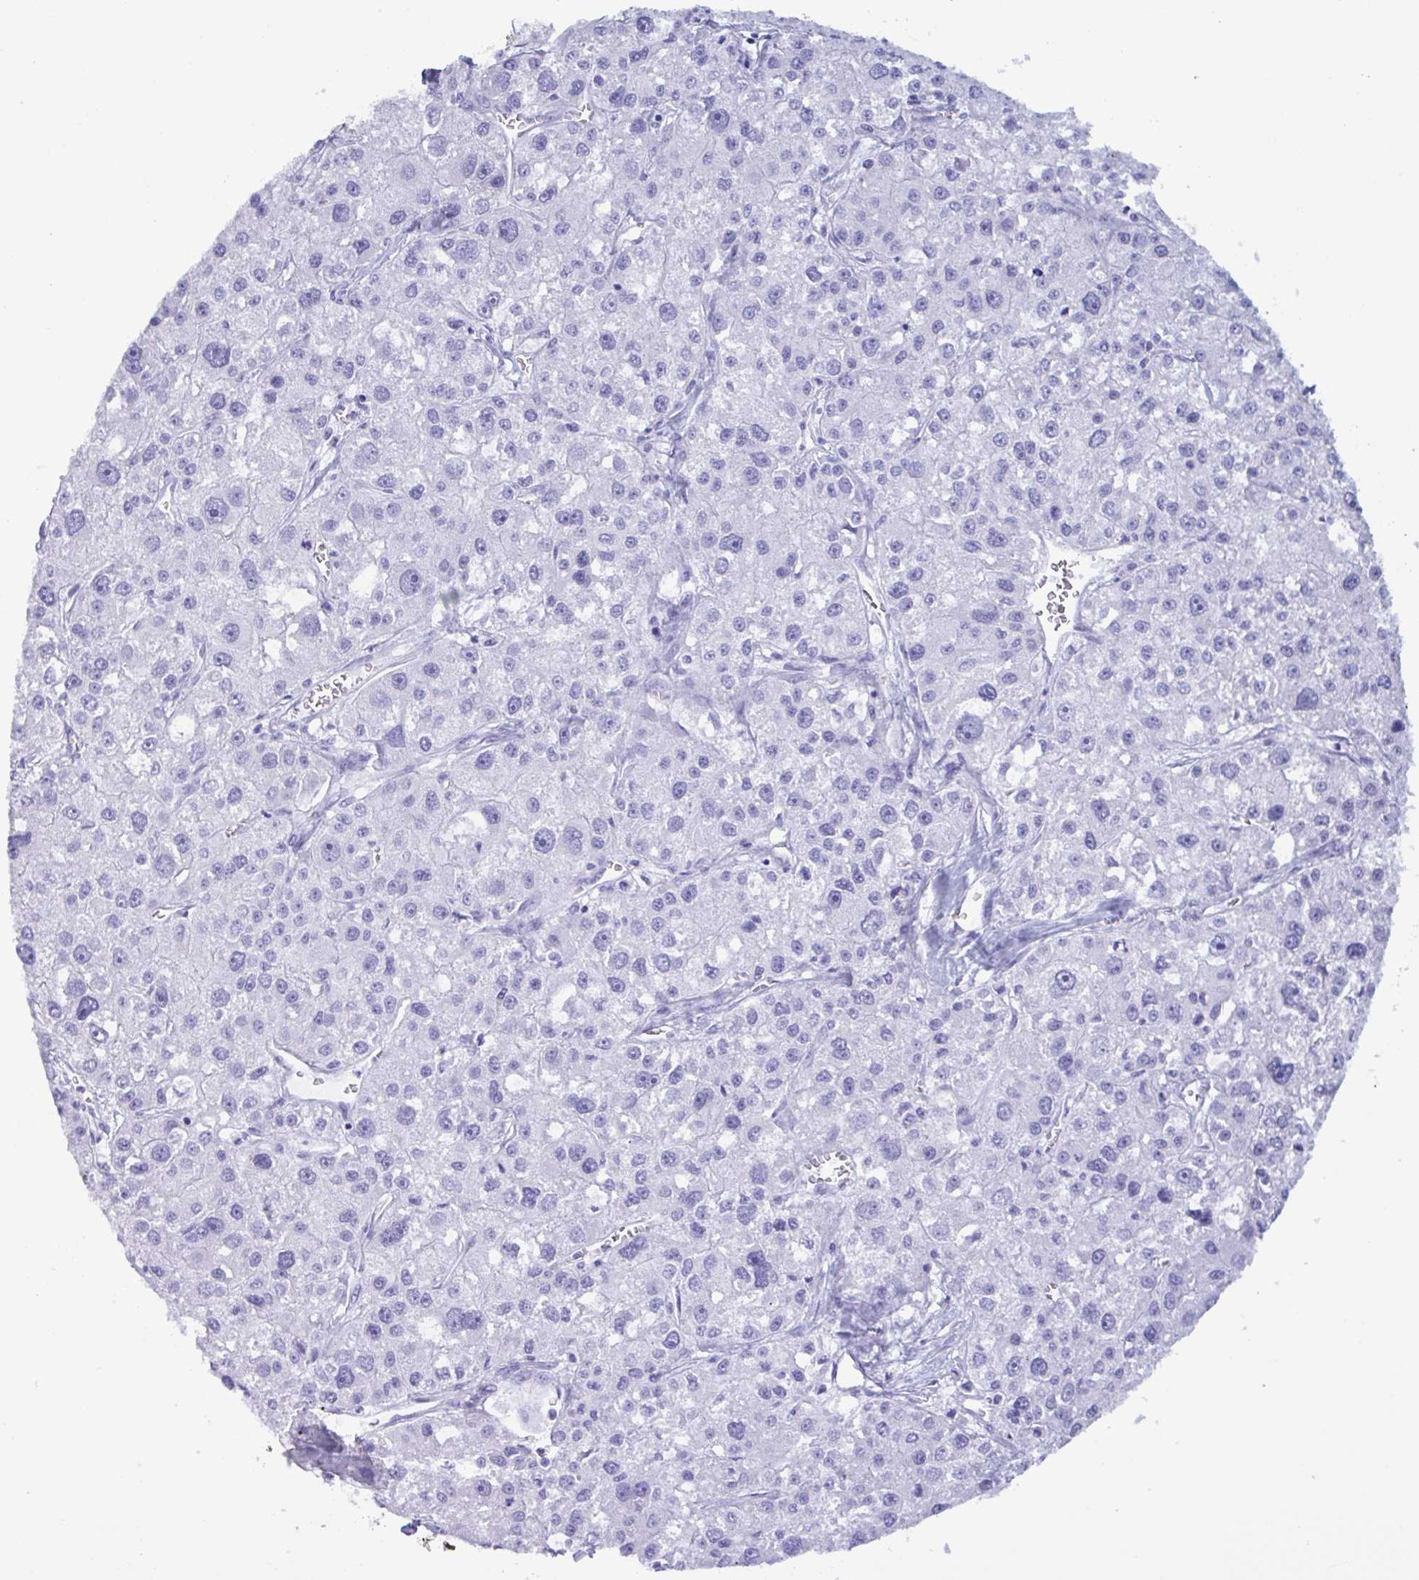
{"staining": {"intensity": "negative", "quantity": "none", "location": "none"}, "tissue": "liver cancer", "cell_type": "Tumor cells", "image_type": "cancer", "snomed": [{"axis": "morphology", "description": "Carcinoma, Hepatocellular, NOS"}, {"axis": "topography", "description": "Liver"}], "caption": "High power microscopy image of an immunohistochemistry (IHC) micrograph of liver hepatocellular carcinoma, revealing no significant positivity in tumor cells.", "gene": "MRGPRG", "patient": {"sex": "male", "age": 73}}